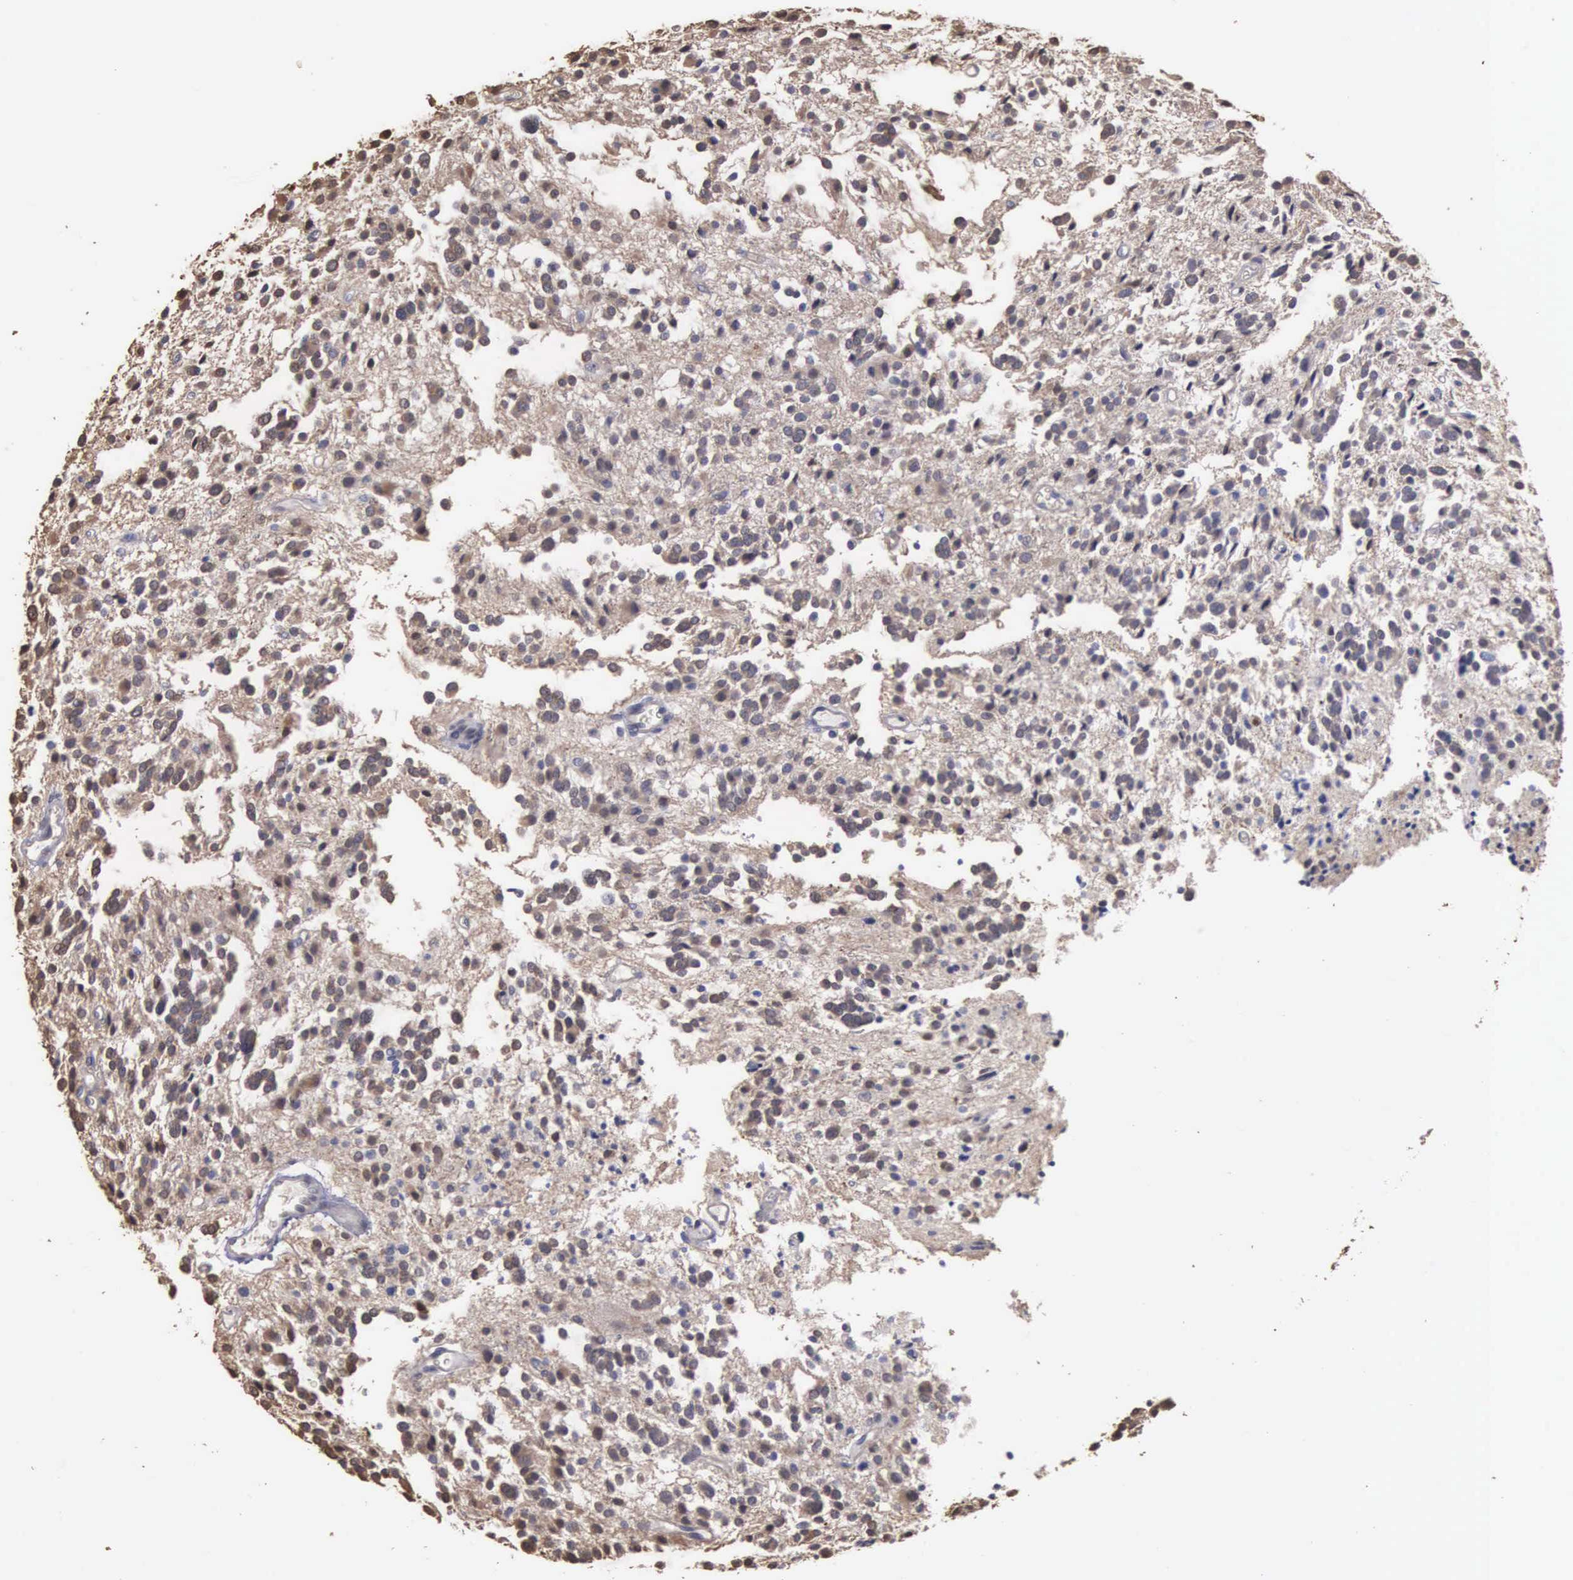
{"staining": {"intensity": "weak", "quantity": ">75%", "location": "cytoplasmic/membranous"}, "tissue": "glioma", "cell_type": "Tumor cells", "image_type": "cancer", "snomed": [{"axis": "morphology", "description": "Glioma, malignant, Low grade"}, {"axis": "topography", "description": "Brain"}], "caption": "Weak cytoplasmic/membranous expression for a protein is seen in approximately >75% of tumor cells of glioma using immunohistochemistry (IHC).", "gene": "ENO3", "patient": {"sex": "female", "age": 36}}